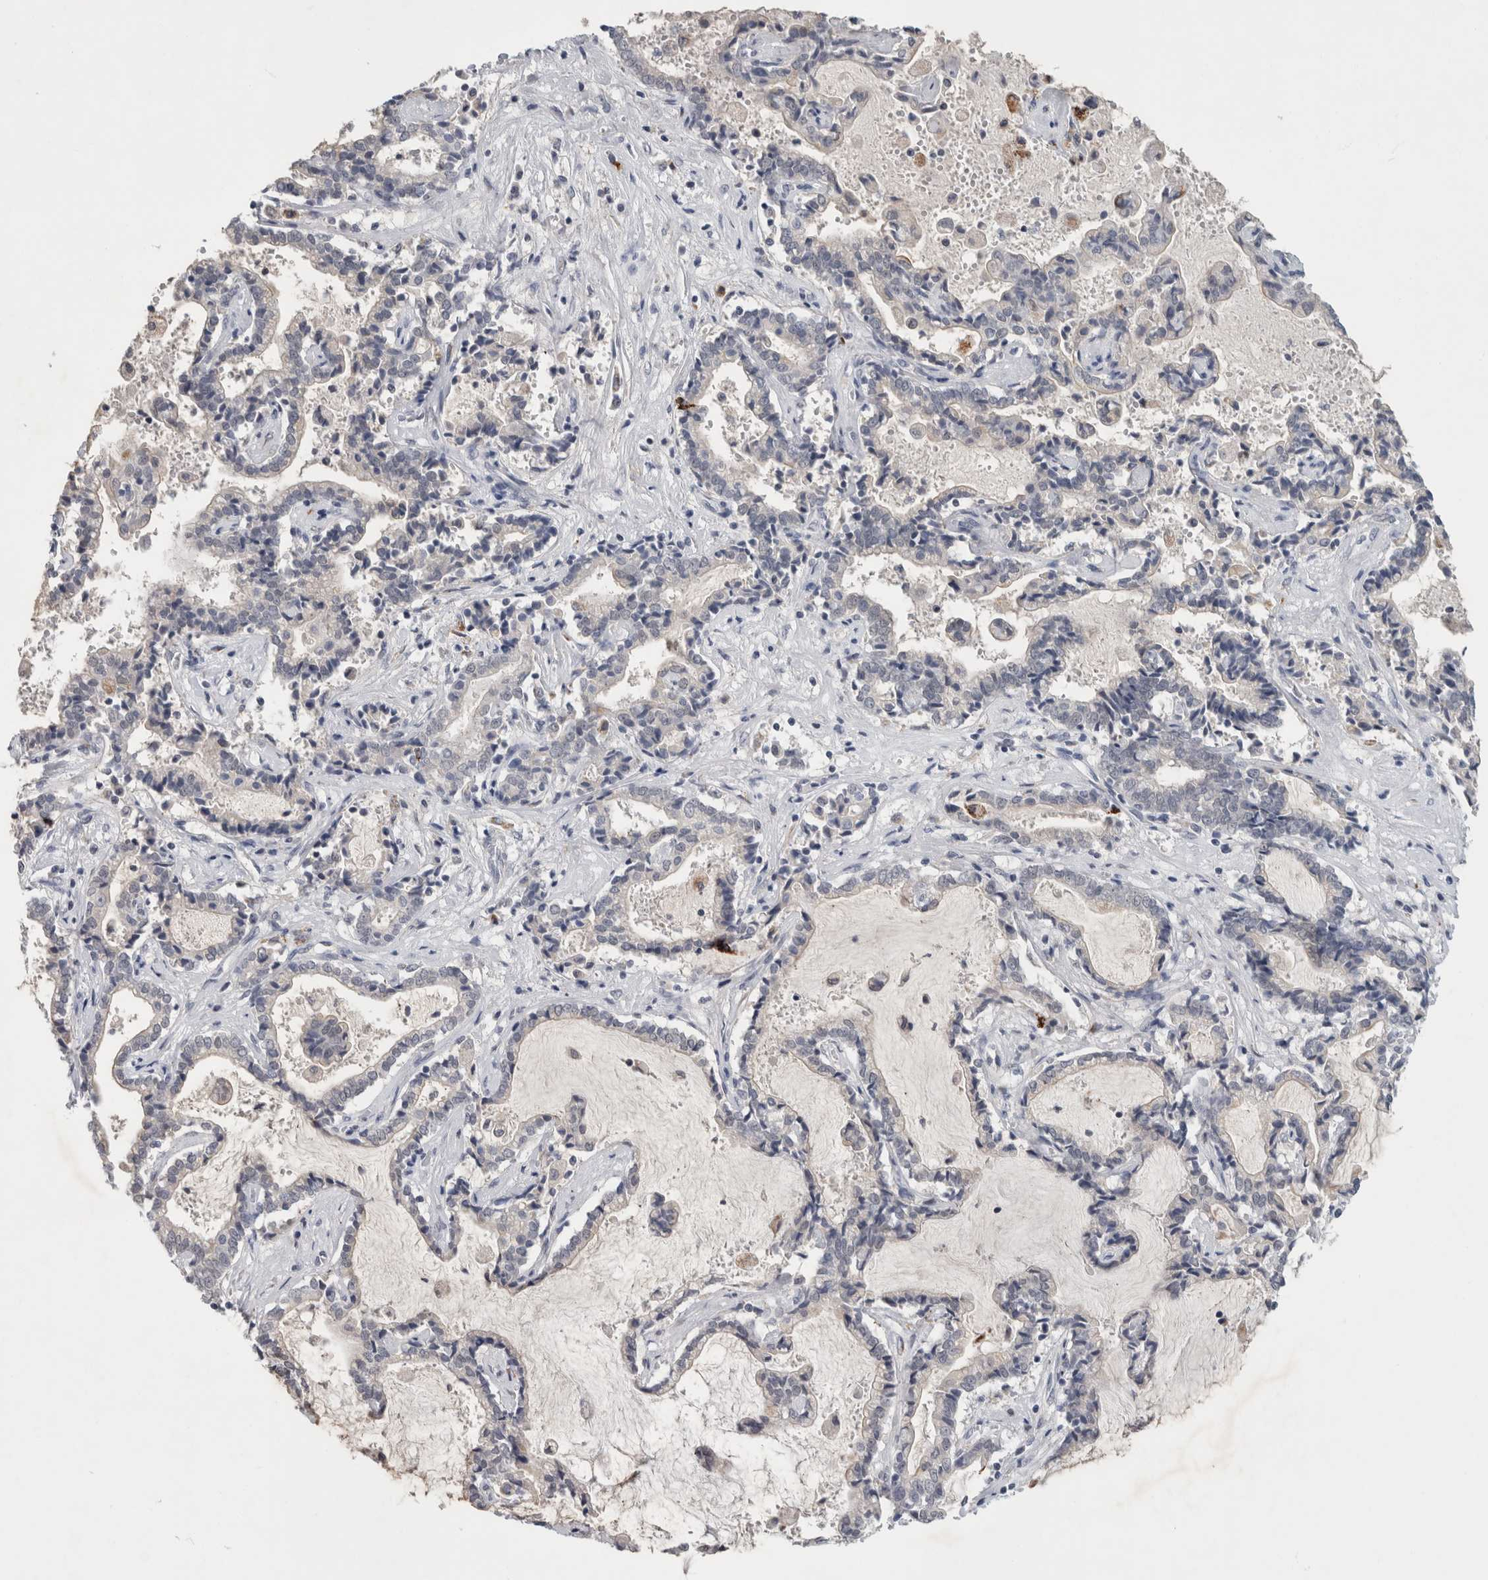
{"staining": {"intensity": "negative", "quantity": "none", "location": "none"}, "tissue": "liver cancer", "cell_type": "Tumor cells", "image_type": "cancer", "snomed": [{"axis": "morphology", "description": "Cholangiocarcinoma"}, {"axis": "topography", "description": "Liver"}], "caption": "Immunohistochemistry (IHC) image of human liver cancer stained for a protein (brown), which demonstrates no expression in tumor cells. The staining was performed using DAB to visualize the protein expression in brown, while the nuclei were stained in blue with hematoxylin (Magnification: 20x).", "gene": "NIPA1", "patient": {"sex": "male", "age": 57}}